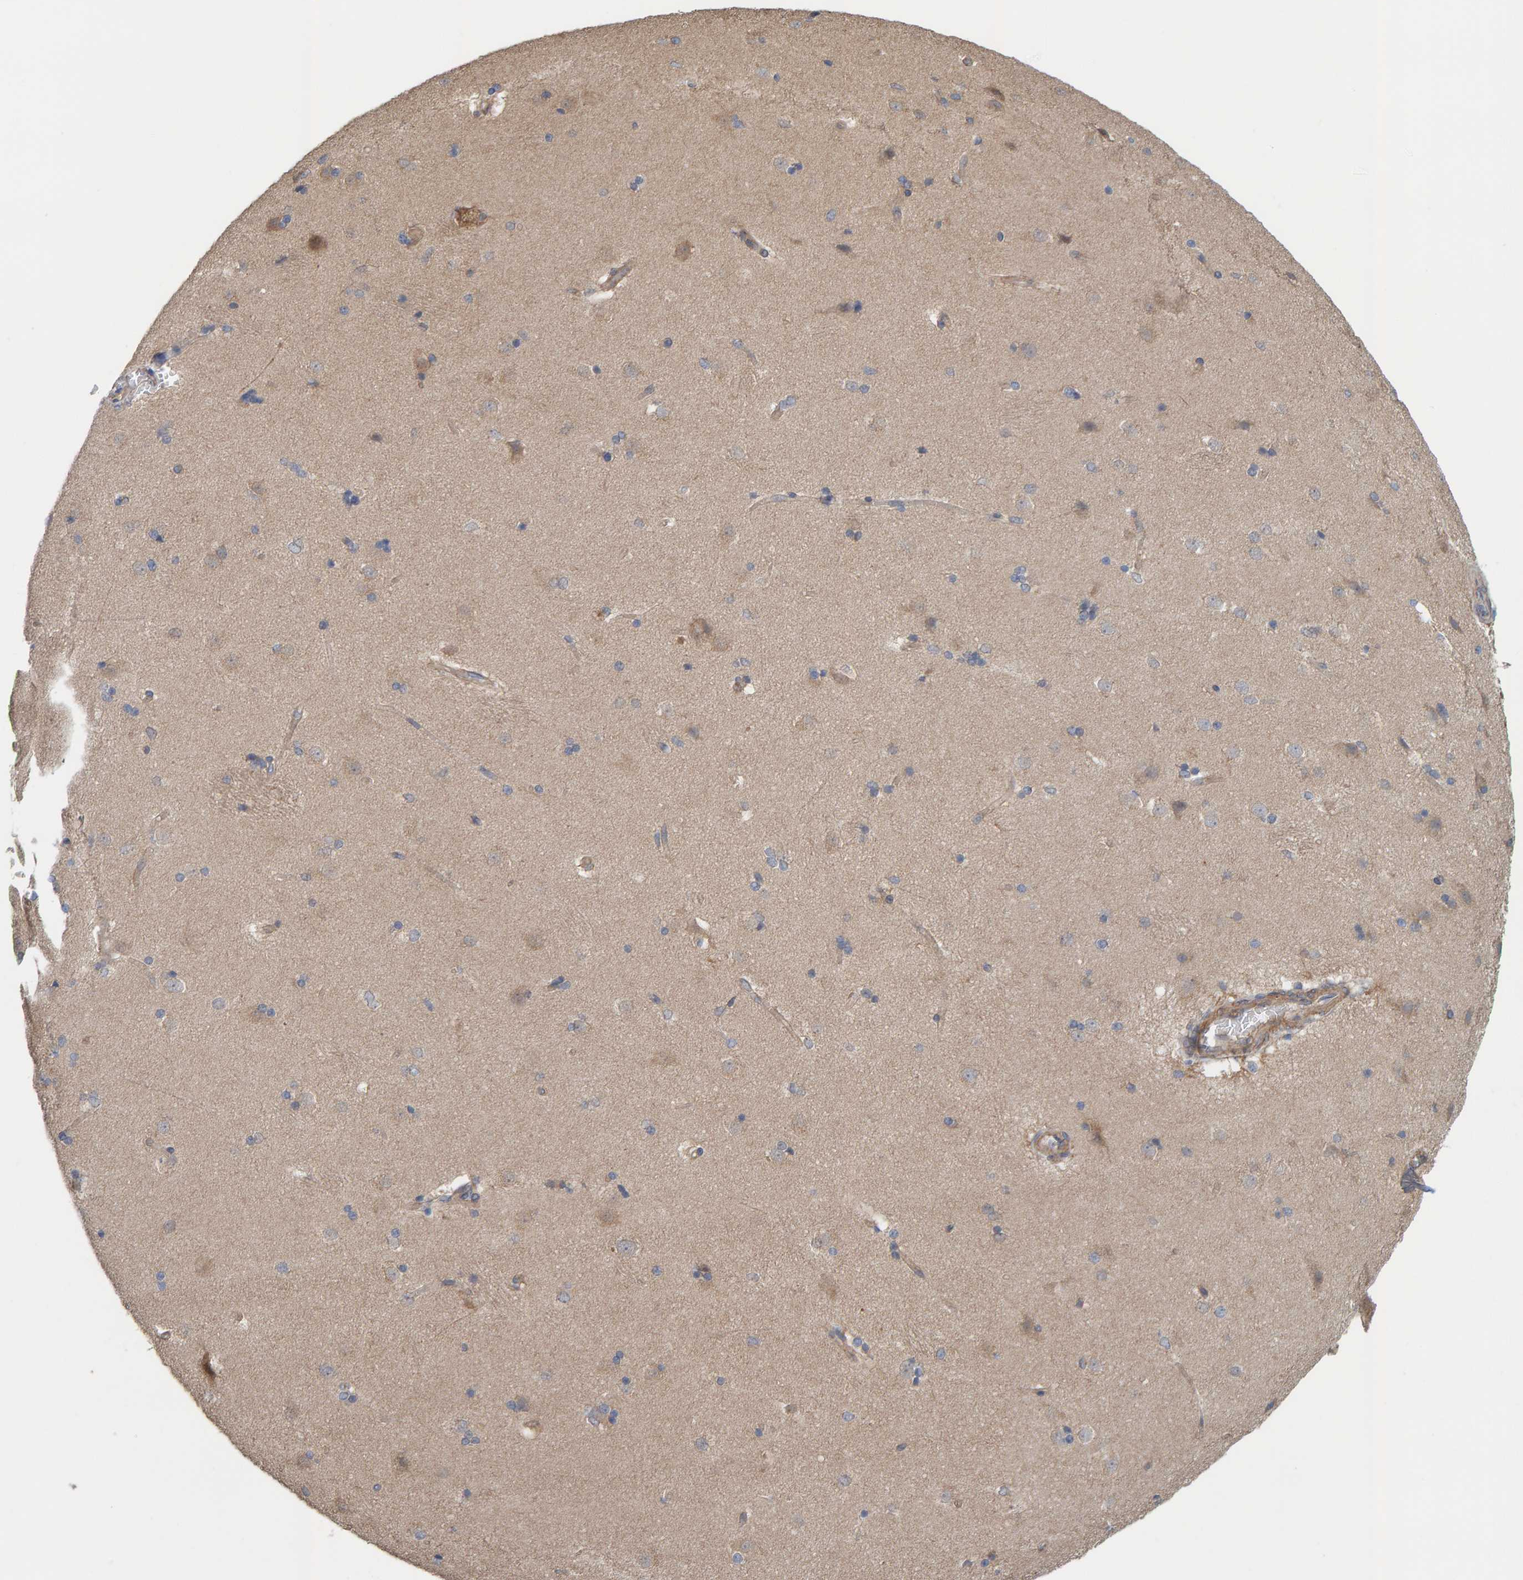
{"staining": {"intensity": "moderate", "quantity": "<25%", "location": "cytoplasmic/membranous"}, "tissue": "caudate", "cell_type": "Glial cells", "image_type": "normal", "snomed": [{"axis": "morphology", "description": "Normal tissue, NOS"}, {"axis": "topography", "description": "Lateral ventricle wall"}], "caption": "Protein staining exhibits moderate cytoplasmic/membranous positivity in approximately <25% of glial cells in normal caudate. (Stains: DAB (3,3'-diaminobenzidine) in brown, nuclei in blue, Microscopy: brightfield microscopy at high magnification).", "gene": "UBAP1", "patient": {"sex": "female", "age": 19}}